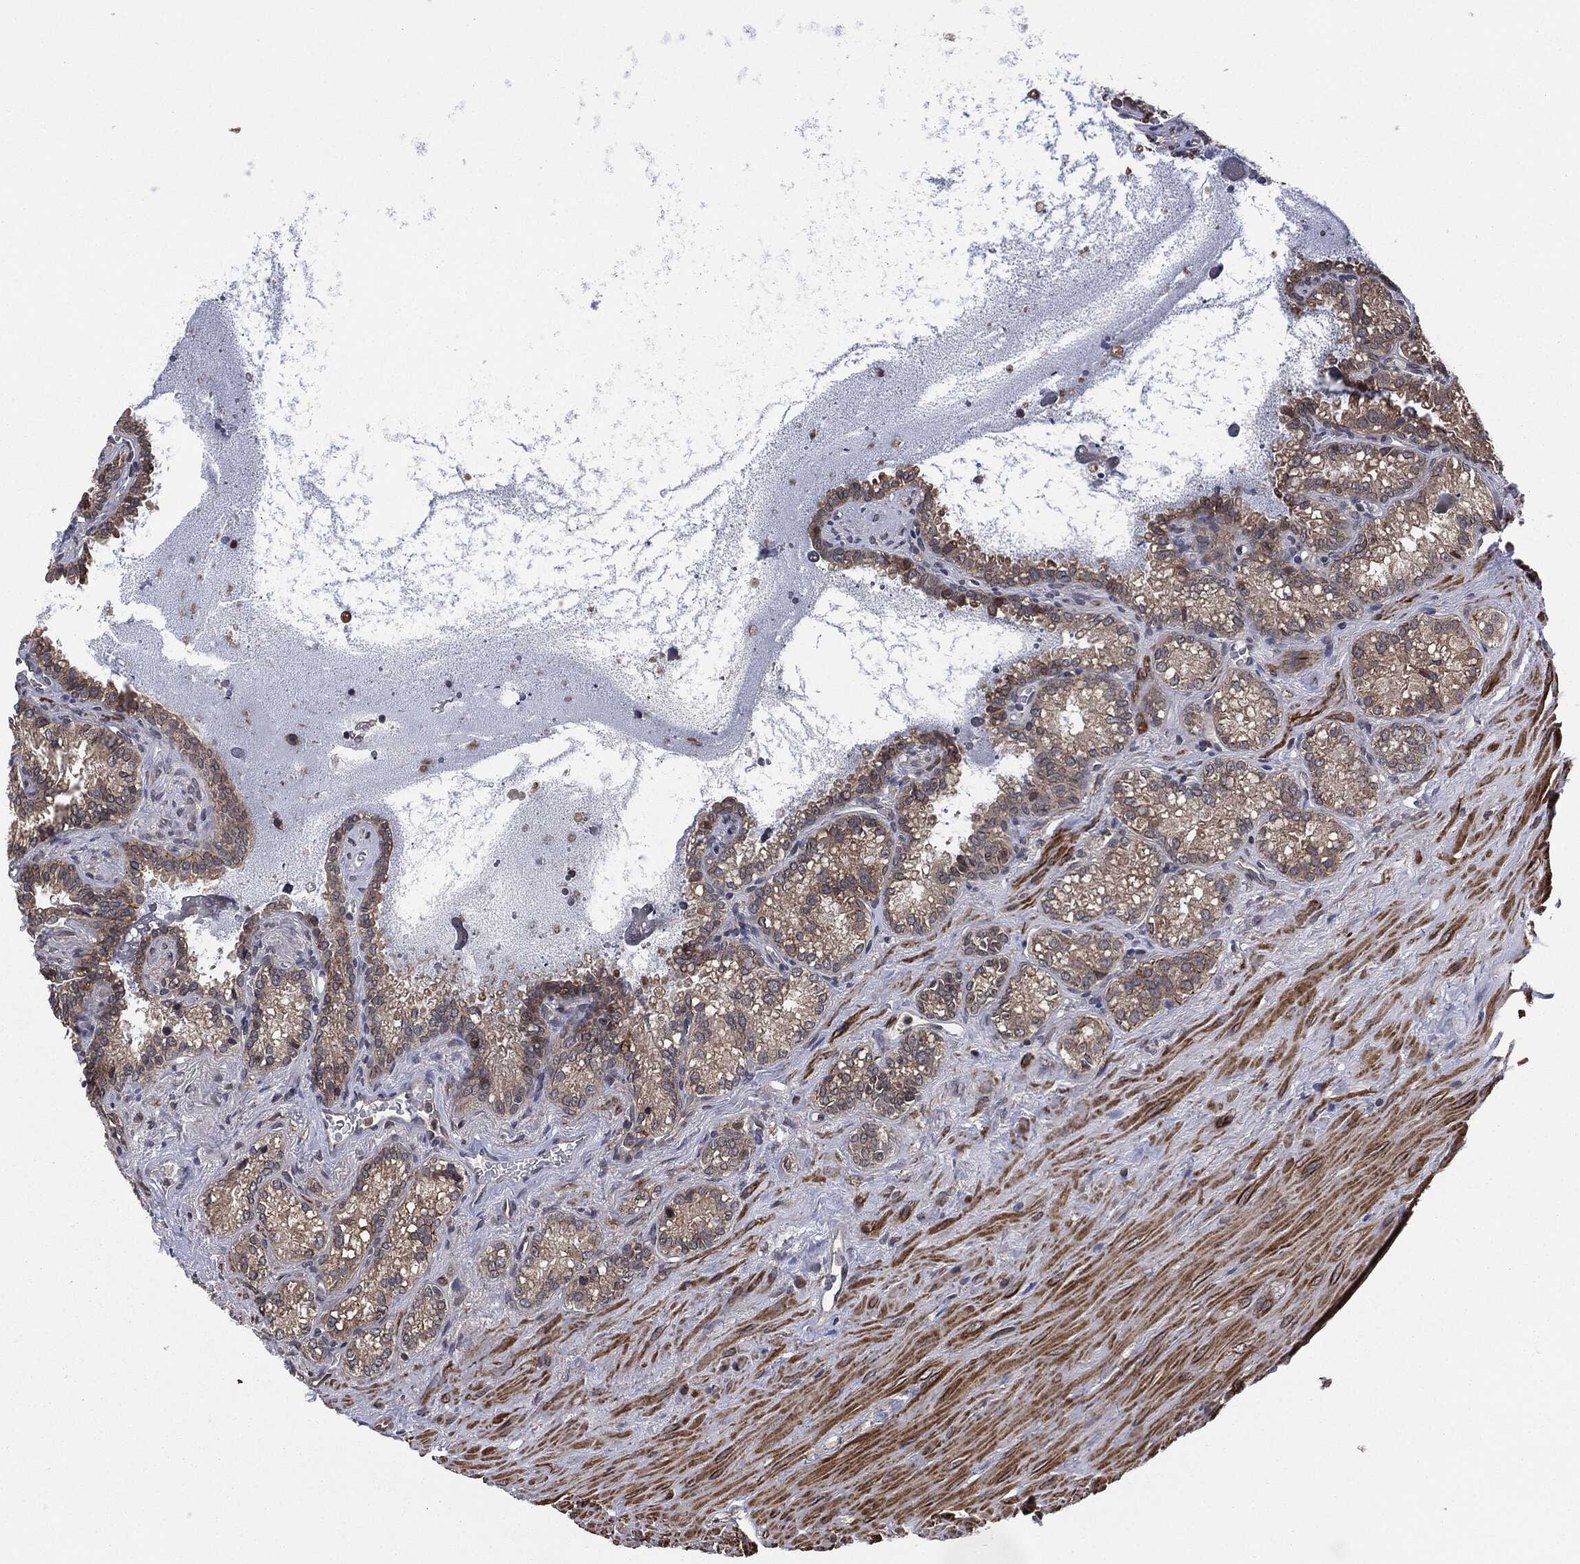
{"staining": {"intensity": "weak", "quantity": "25%-75%", "location": "cytoplasmic/membranous"}, "tissue": "seminal vesicle", "cell_type": "Glandular cells", "image_type": "normal", "snomed": [{"axis": "morphology", "description": "Normal tissue, NOS"}, {"axis": "topography", "description": "Seminal veicle"}], "caption": "Normal seminal vesicle exhibits weak cytoplasmic/membranous expression in approximately 25%-75% of glandular cells, visualized by immunohistochemistry.", "gene": "UBR1", "patient": {"sex": "male", "age": 68}}